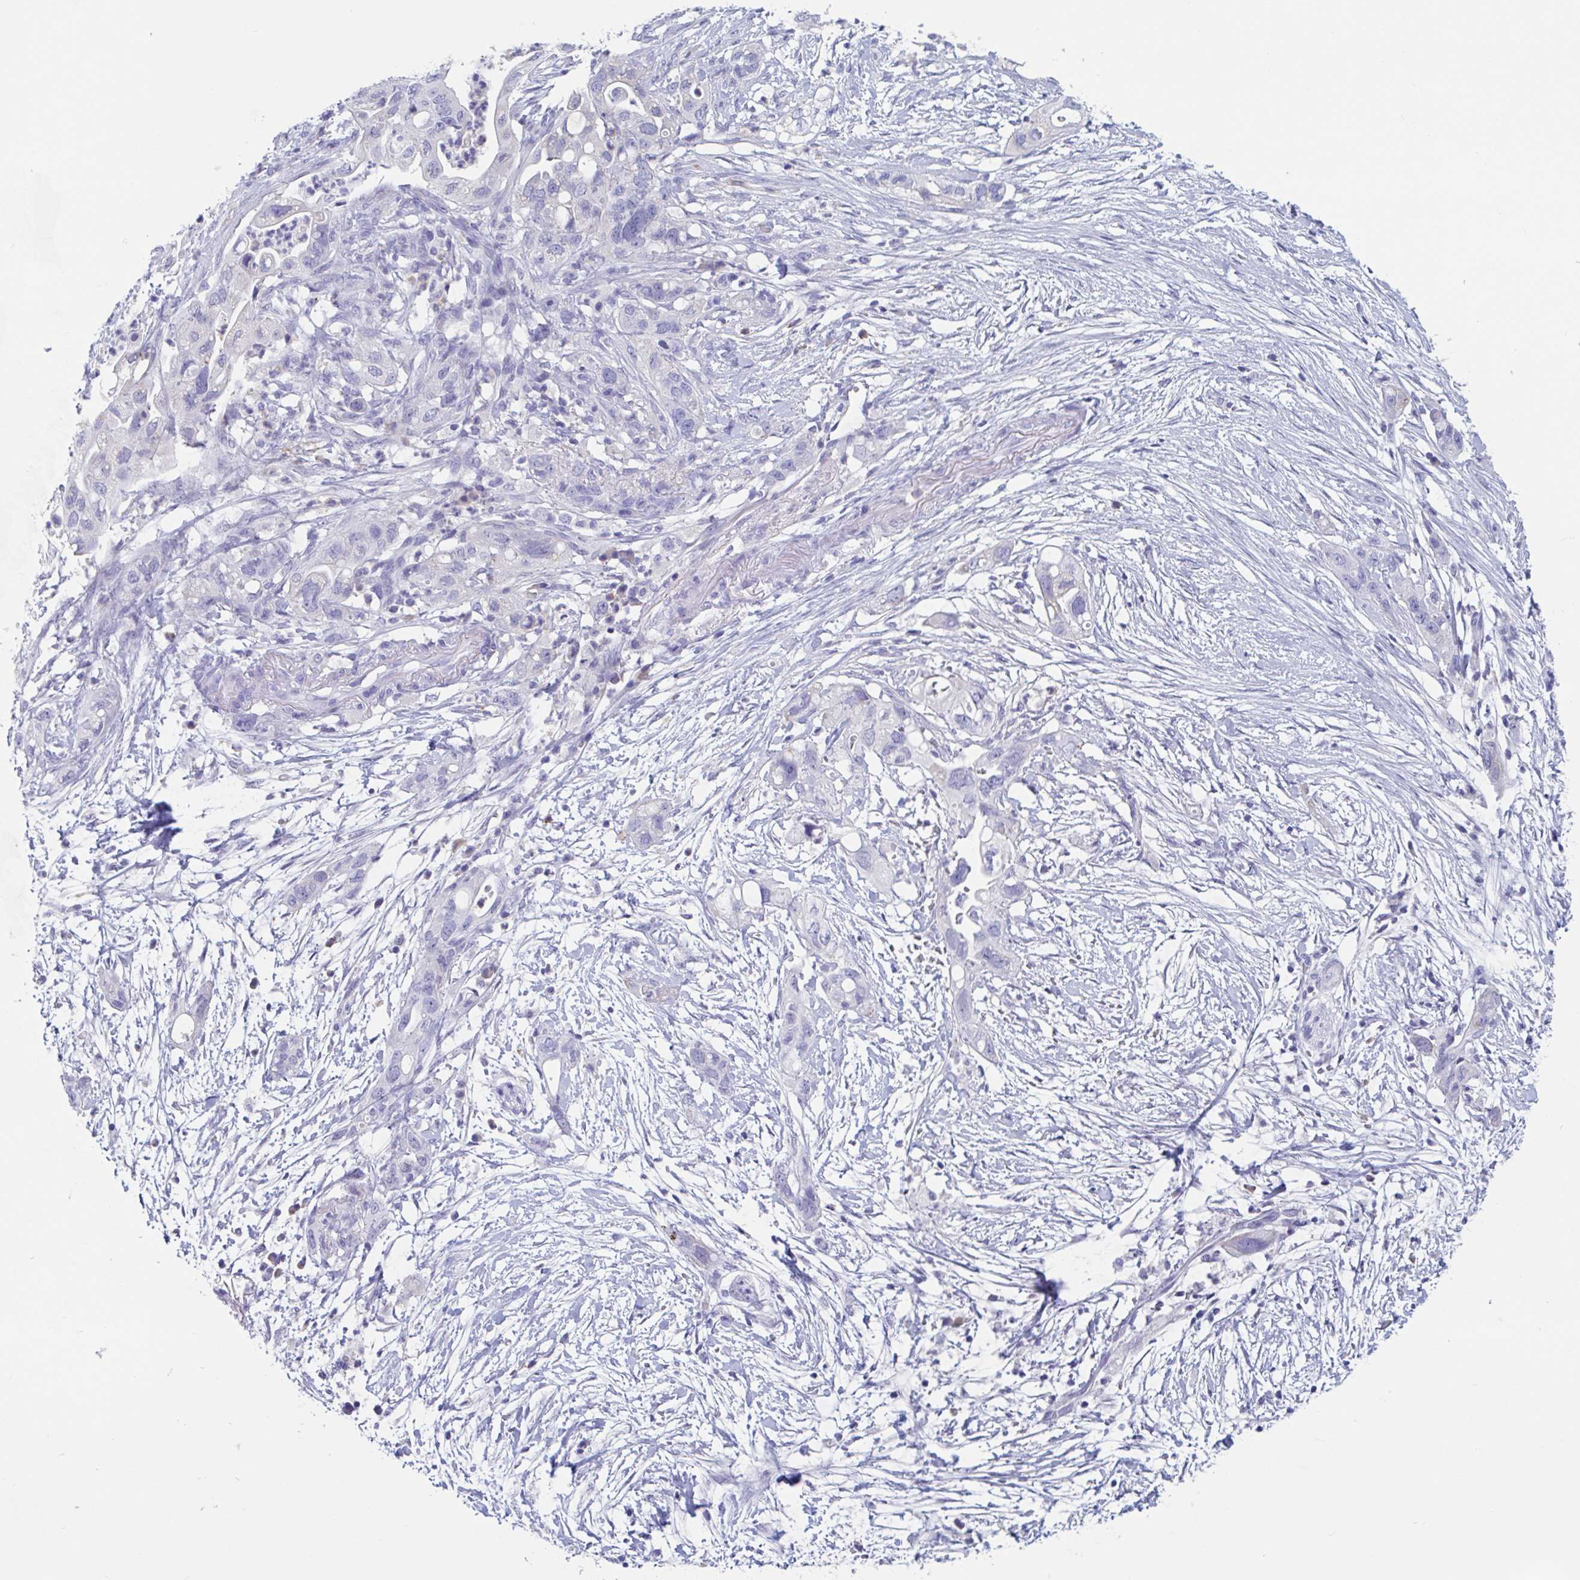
{"staining": {"intensity": "negative", "quantity": "none", "location": "none"}, "tissue": "pancreatic cancer", "cell_type": "Tumor cells", "image_type": "cancer", "snomed": [{"axis": "morphology", "description": "Adenocarcinoma, NOS"}, {"axis": "topography", "description": "Pancreas"}], "caption": "Immunohistochemical staining of pancreatic adenocarcinoma shows no significant staining in tumor cells. Brightfield microscopy of IHC stained with DAB (brown) and hematoxylin (blue), captured at high magnification.", "gene": "ZNHIT2", "patient": {"sex": "female", "age": 72}}